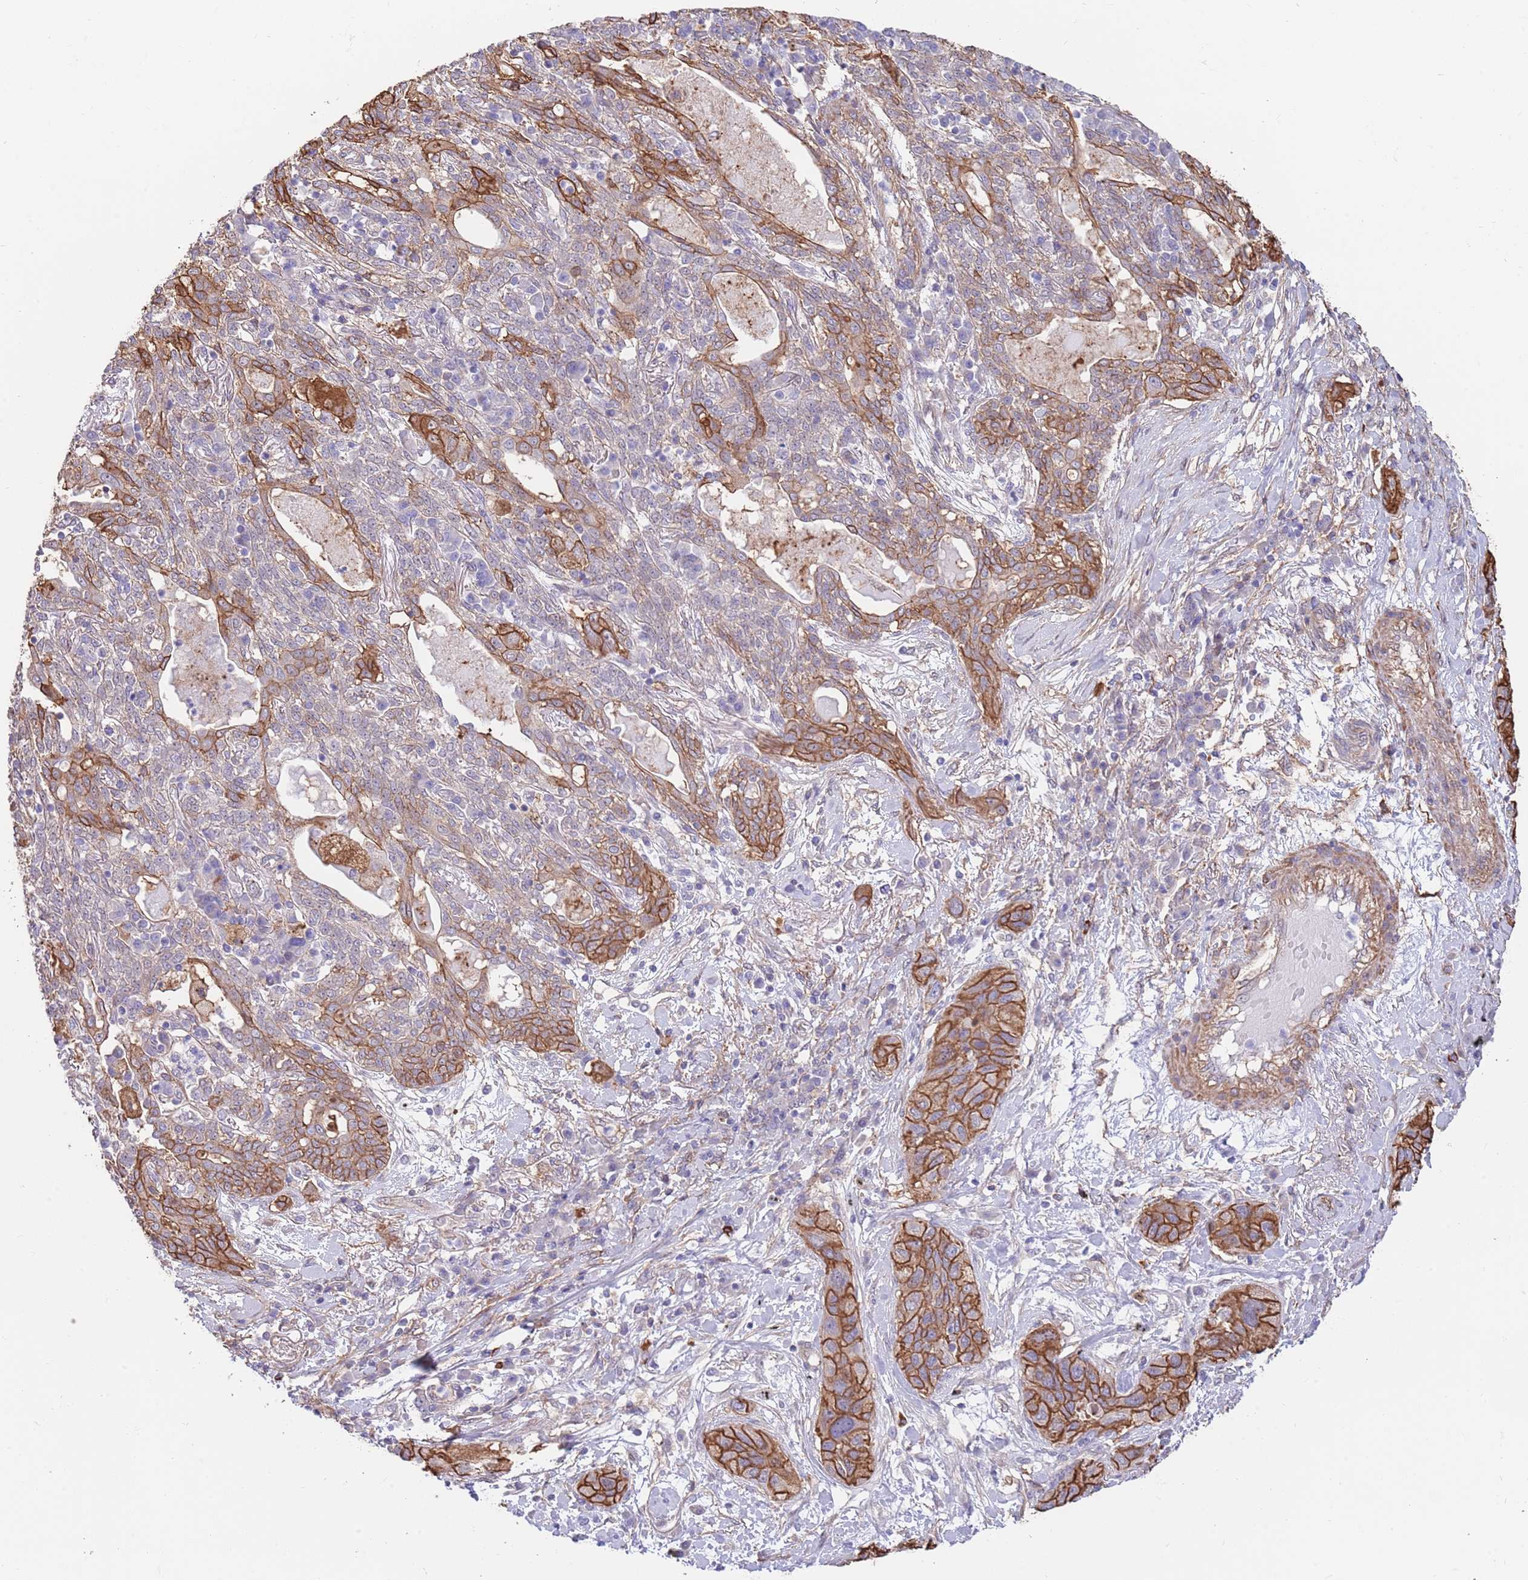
{"staining": {"intensity": "strong", "quantity": "25%-75%", "location": "cytoplasmic/membranous"}, "tissue": "lung cancer", "cell_type": "Tumor cells", "image_type": "cancer", "snomed": [{"axis": "morphology", "description": "Squamous cell carcinoma, NOS"}, {"axis": "topography", "description": "Lung"}], "caption": "Immunohistochemistry (IHC) (DAB (3,3'-diaminobenzidine)) staining of human lung cancer reveals strong cytoplasmic/membranous protein staining in about 25%-75% of tumor cells.", "gene": "BPNT1", "patient": {"sex": "female", "age": 70}}